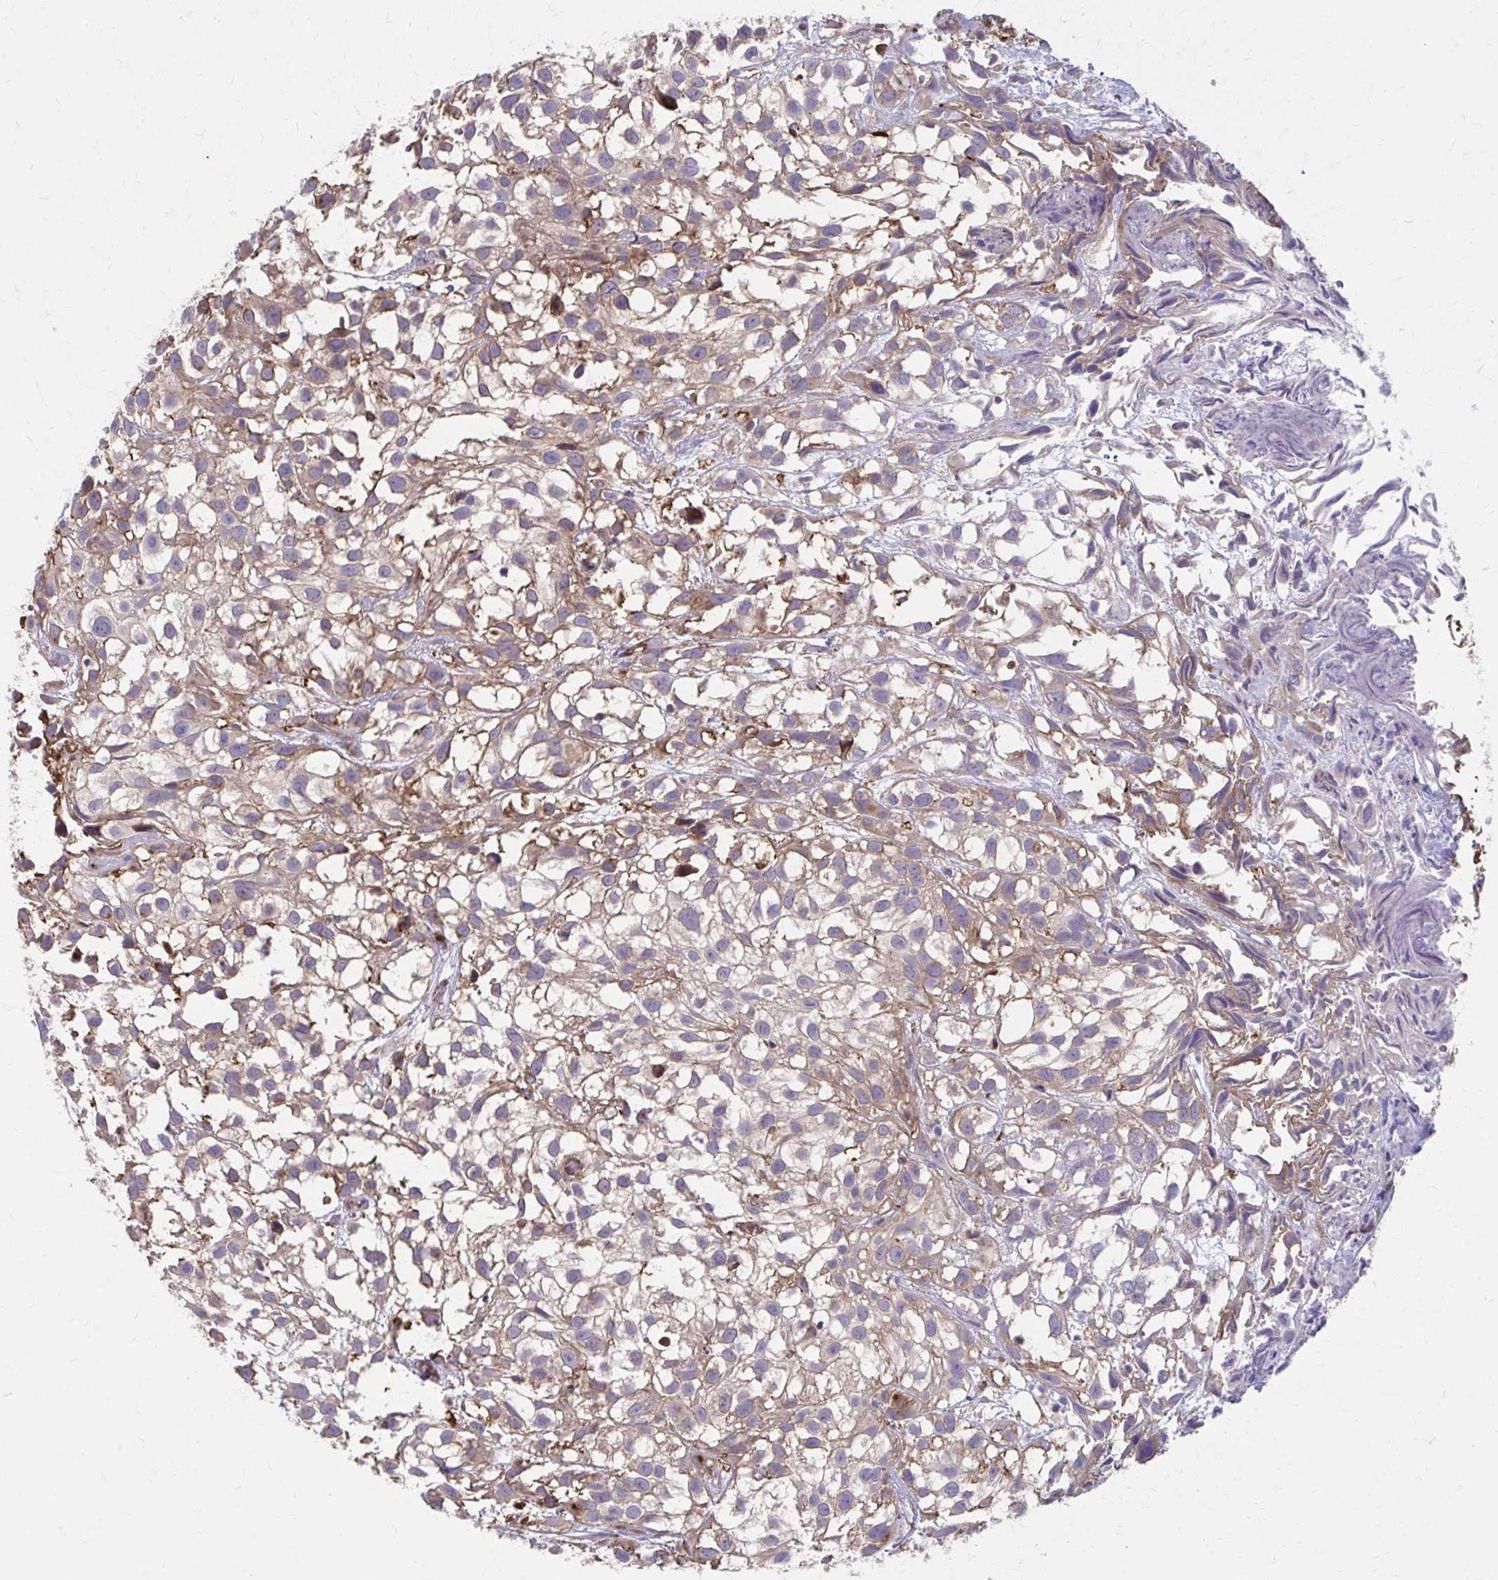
{"staining": {"intensity": "weak", "quantity": "25%-75%", "location": "cytoplasmic/membranous"}, "tissue": "urothelial cancer", "cell_type": "Tumor cells", "image_type": "cancer", "snomed": [{"axis": "morphology", "description": "Urothelial carcinoma, High grade"}, {"axis": "topography", "description": "Urinary bladder"}], "caption": "IHC (DAB (3,3'-diaminobenzidine)) staining of human urothelial carcinoma (high-grade) demonstrates weak cytoplasmic/membranous protein expression in approximately 25%-75% of tumor cells.", "gene": "MMP14", "patient": {"sex": "male", "age": 56}}